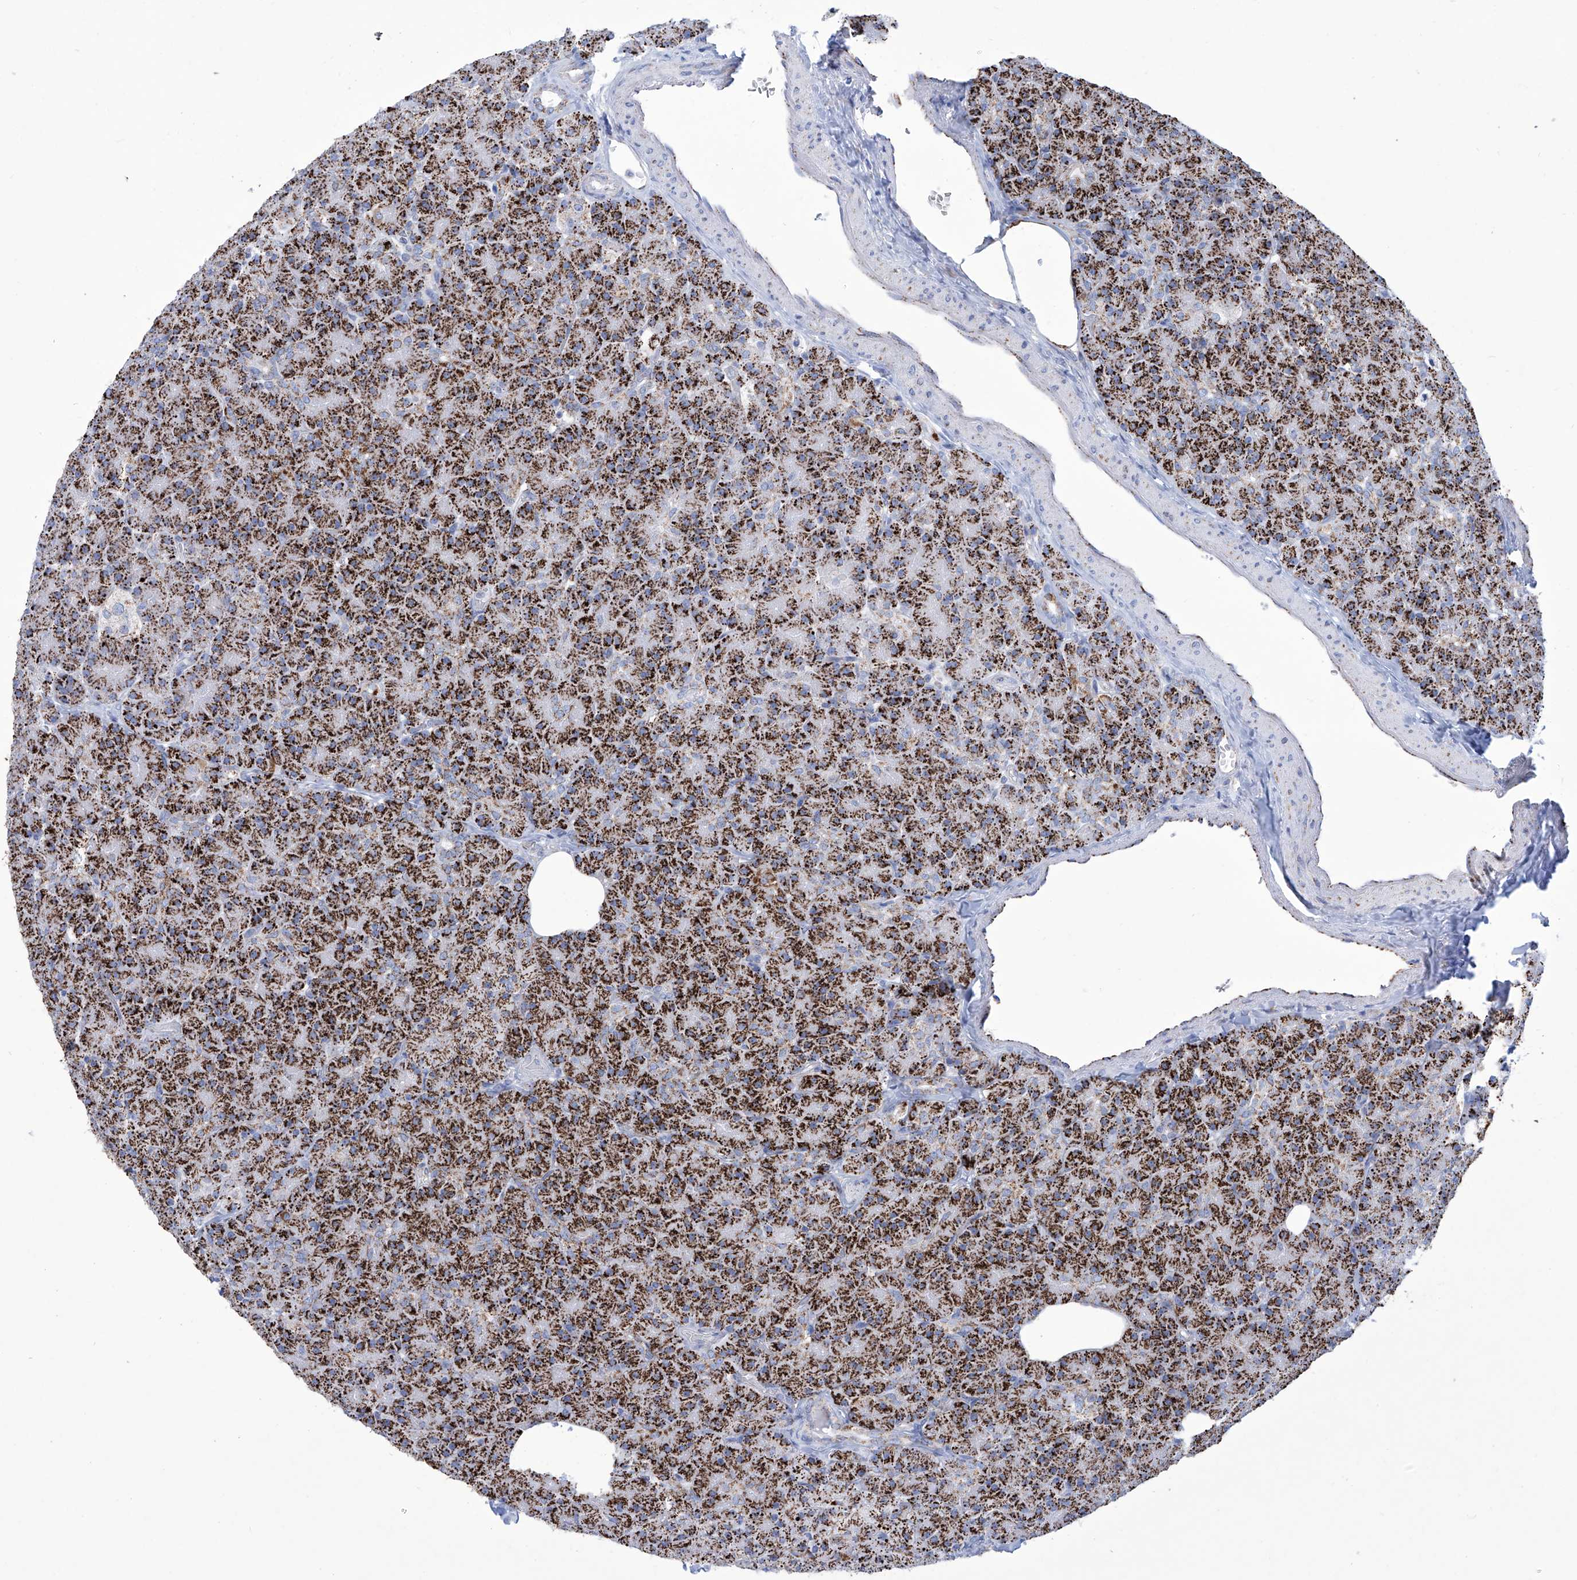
{"staining": {"intensity": "strong", "quantity": ">75%", "location": "cytoplasmic/membranous"}, "tissue": "pancreas", "cell_type": "Exocrine glandular cells", "image_type": "normal", "snomed": [{"axis": "morphology", "description": "Normal tissue, NOS"}, {"axis": "topography", "description": "Pancreas"}], "caption": "Protein expression analysis of benign human pancreas reveals strong cytoplasmic/membranous positivity in about >75% of exocrine glandular cells. (DAB = brown stain, brightfield microscopy at high magnification).", "gene": "ALDH6A1", "patient": {"sex": "female", "age": 43}}